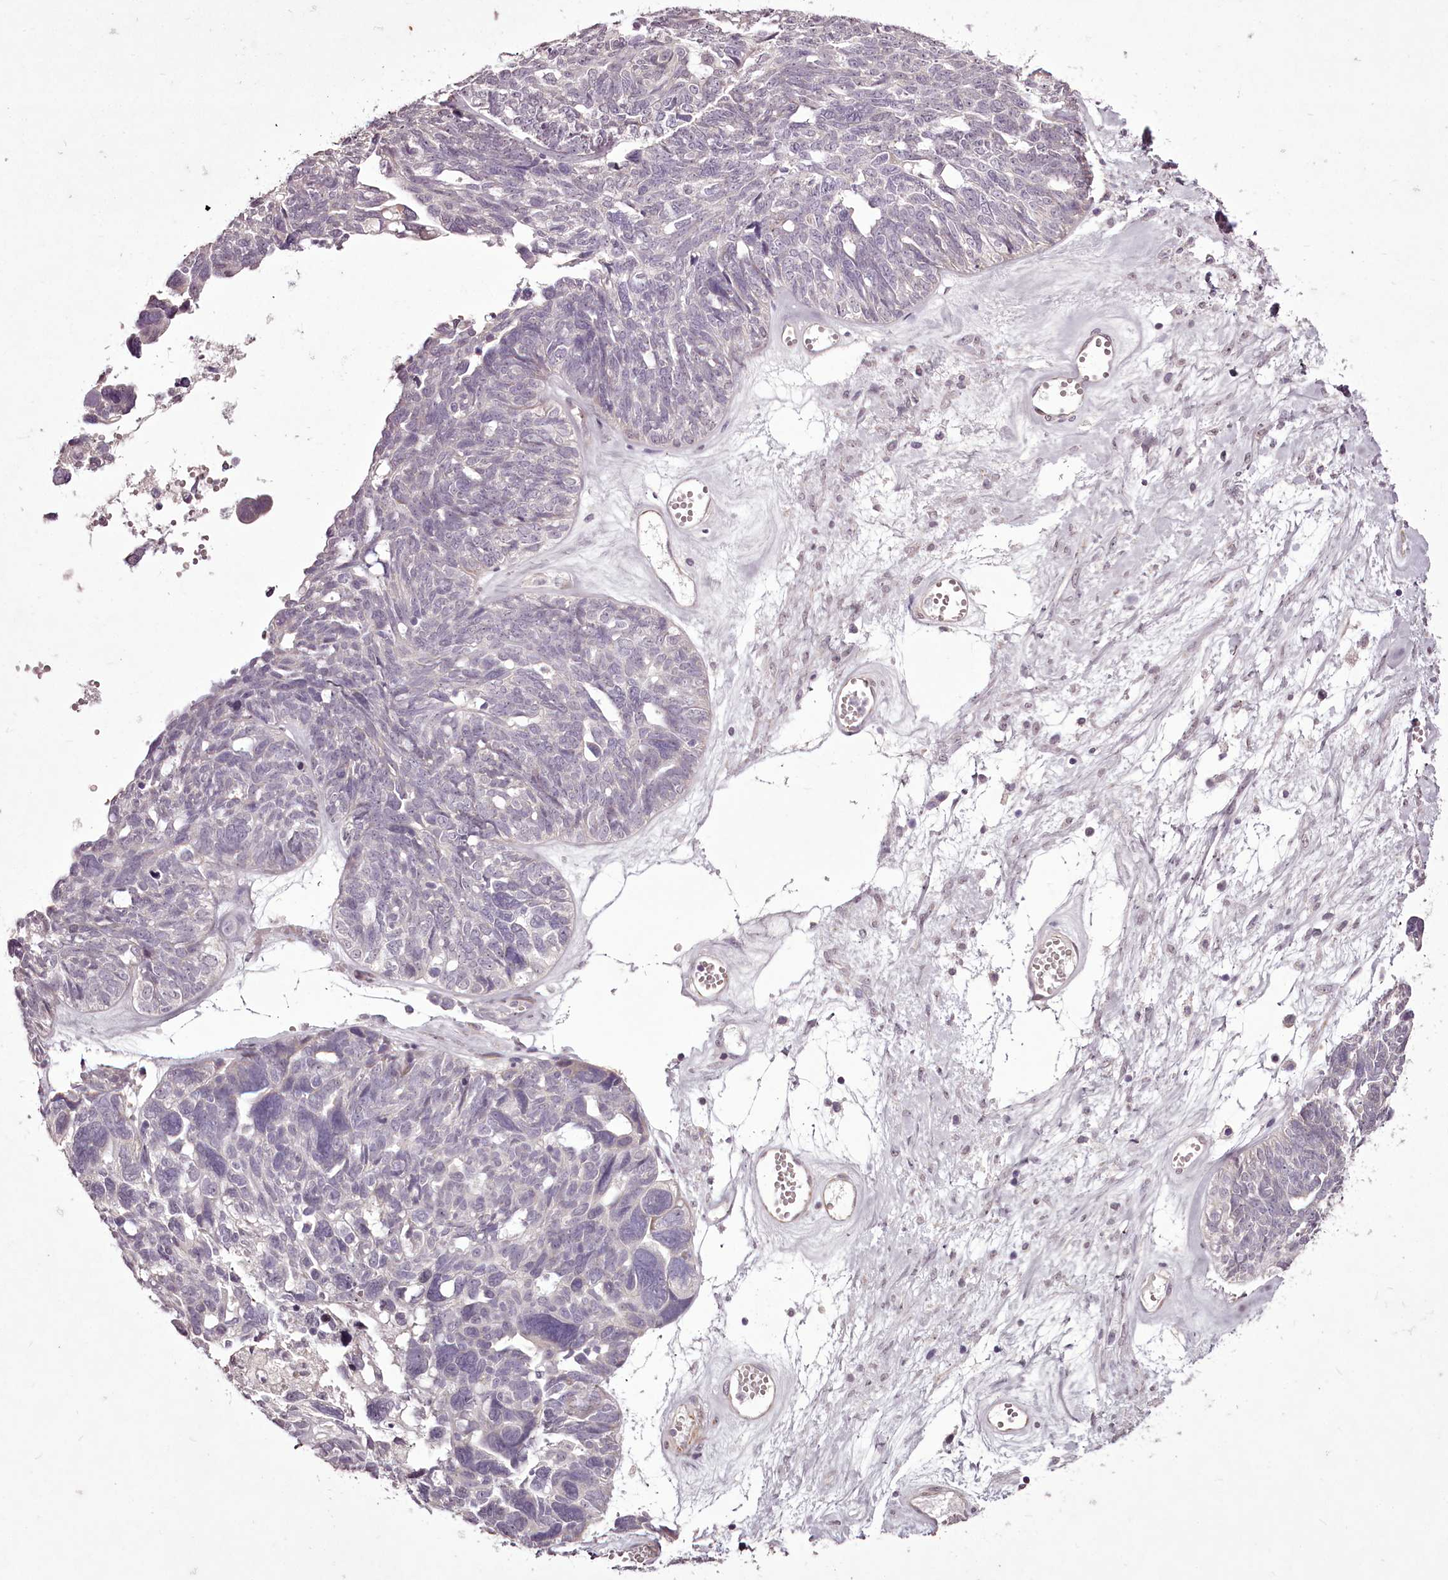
{"staining": {"intensity": "negative", "quantity": "none", "location": "none"}, "tissue": "ovarian cancer", "cell_type": "Tumor cells", "image_type": "cancer", "snomed": [{"axis": "morphology", "description": "Cystadenocarcinoma, serous, NOS"}, {"axis": "topography", "description": "Ovary"}], "caption": "This is an IHC image of human ovarian serous cystadenocarcinoma. There is no positivity in tumor cells.", "gene": "C1orf56", "patient": {"sex": "female", "age": 79}}